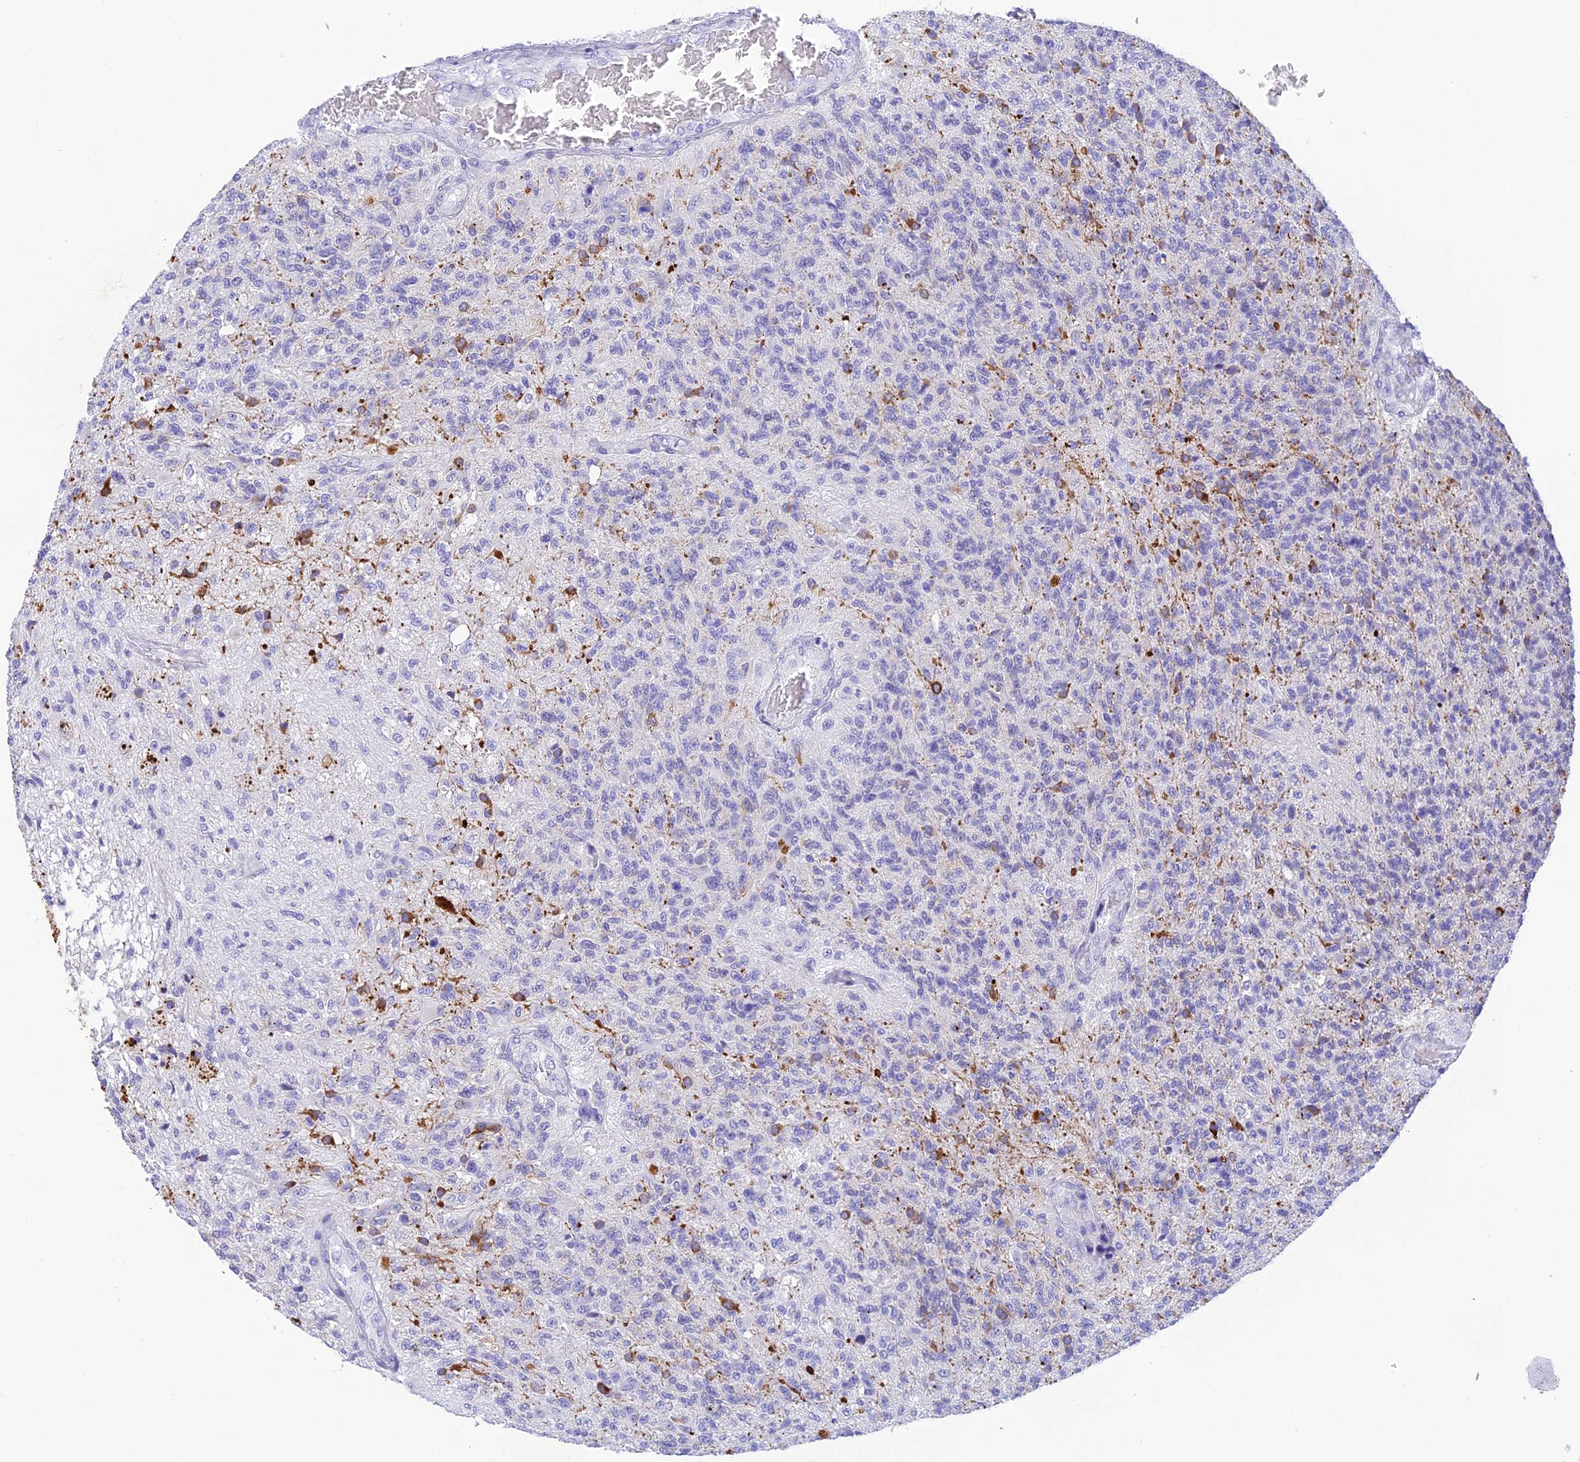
{"staining": {"intensity": "negative", "quantity": "none", "location": "none"}, "tissue": "glioma", "cell_type": "Tumor cells", "image_type": "cancer", "snomed": [{"axis": "morphology", "description": "Glioma, malignant, High grade"}, {"axis": "topography", "description": "Brain"}], "caption": "The micrograph displays no significant staining in tumor cells of malignant glioma (high-grade).", "gene": "KDELR3", "patient": {"sex": "male", "age": 56}}